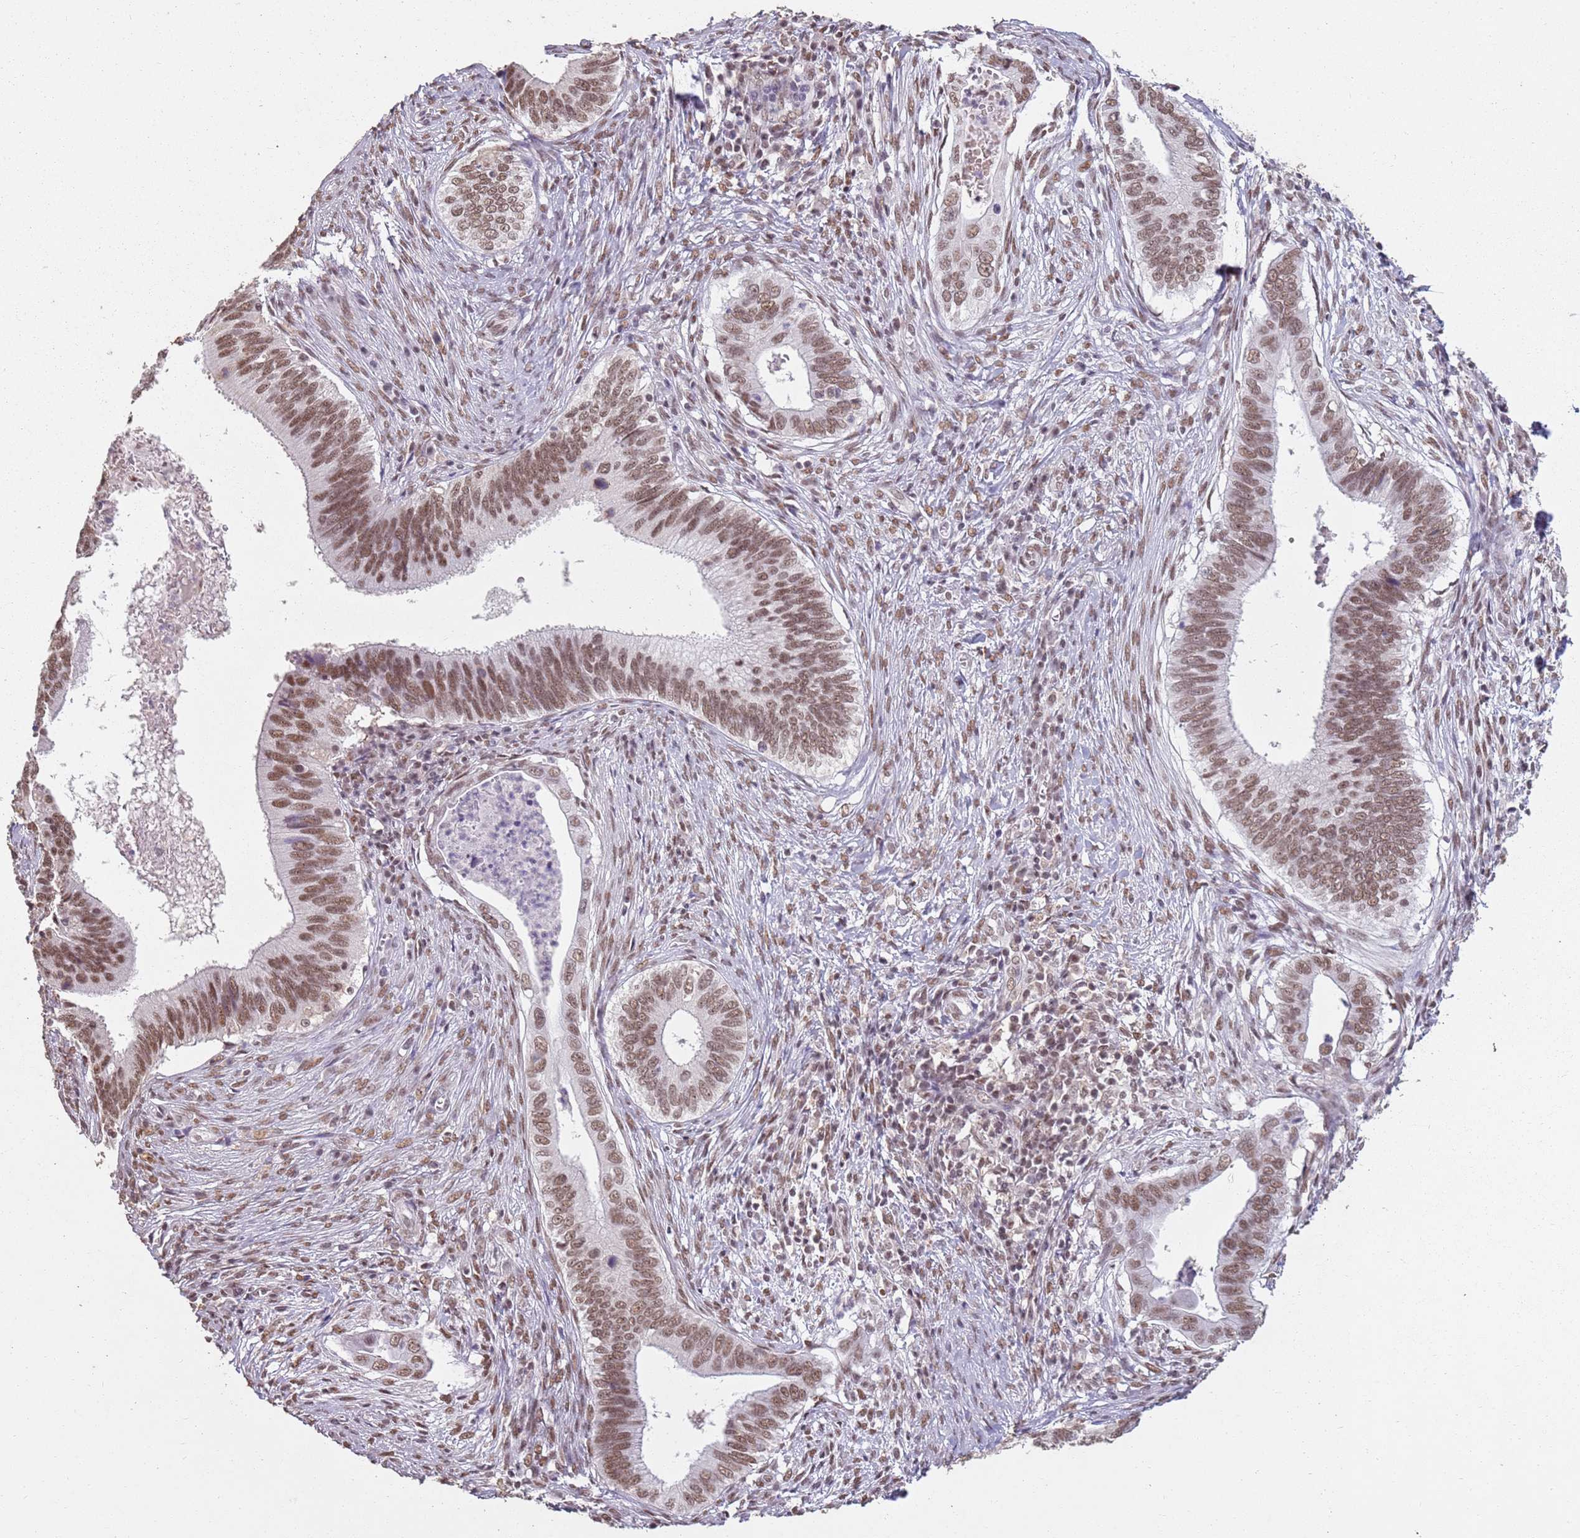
{"staining": {"intensity": "moderate", "quantity": ">75%", "location": "nuclear"}, "tissue": "cervical cancer", "cell_type": "Tumor cells", "image_type": "cancer", "snomed": [{"axis": "morphology", "description": "Adenocarcinoma, NOS"}, {"axis": "topography", "description": "Cervix"}], "caption": "This image exhibits immunohistochemistry staining of human cervical cancer (adenocarcinoma), with medium moderate nuclear expression in about >75% of tumor cells.", "gene": "ARL14EP", "patient": {"sex": "female", "age": 42}}